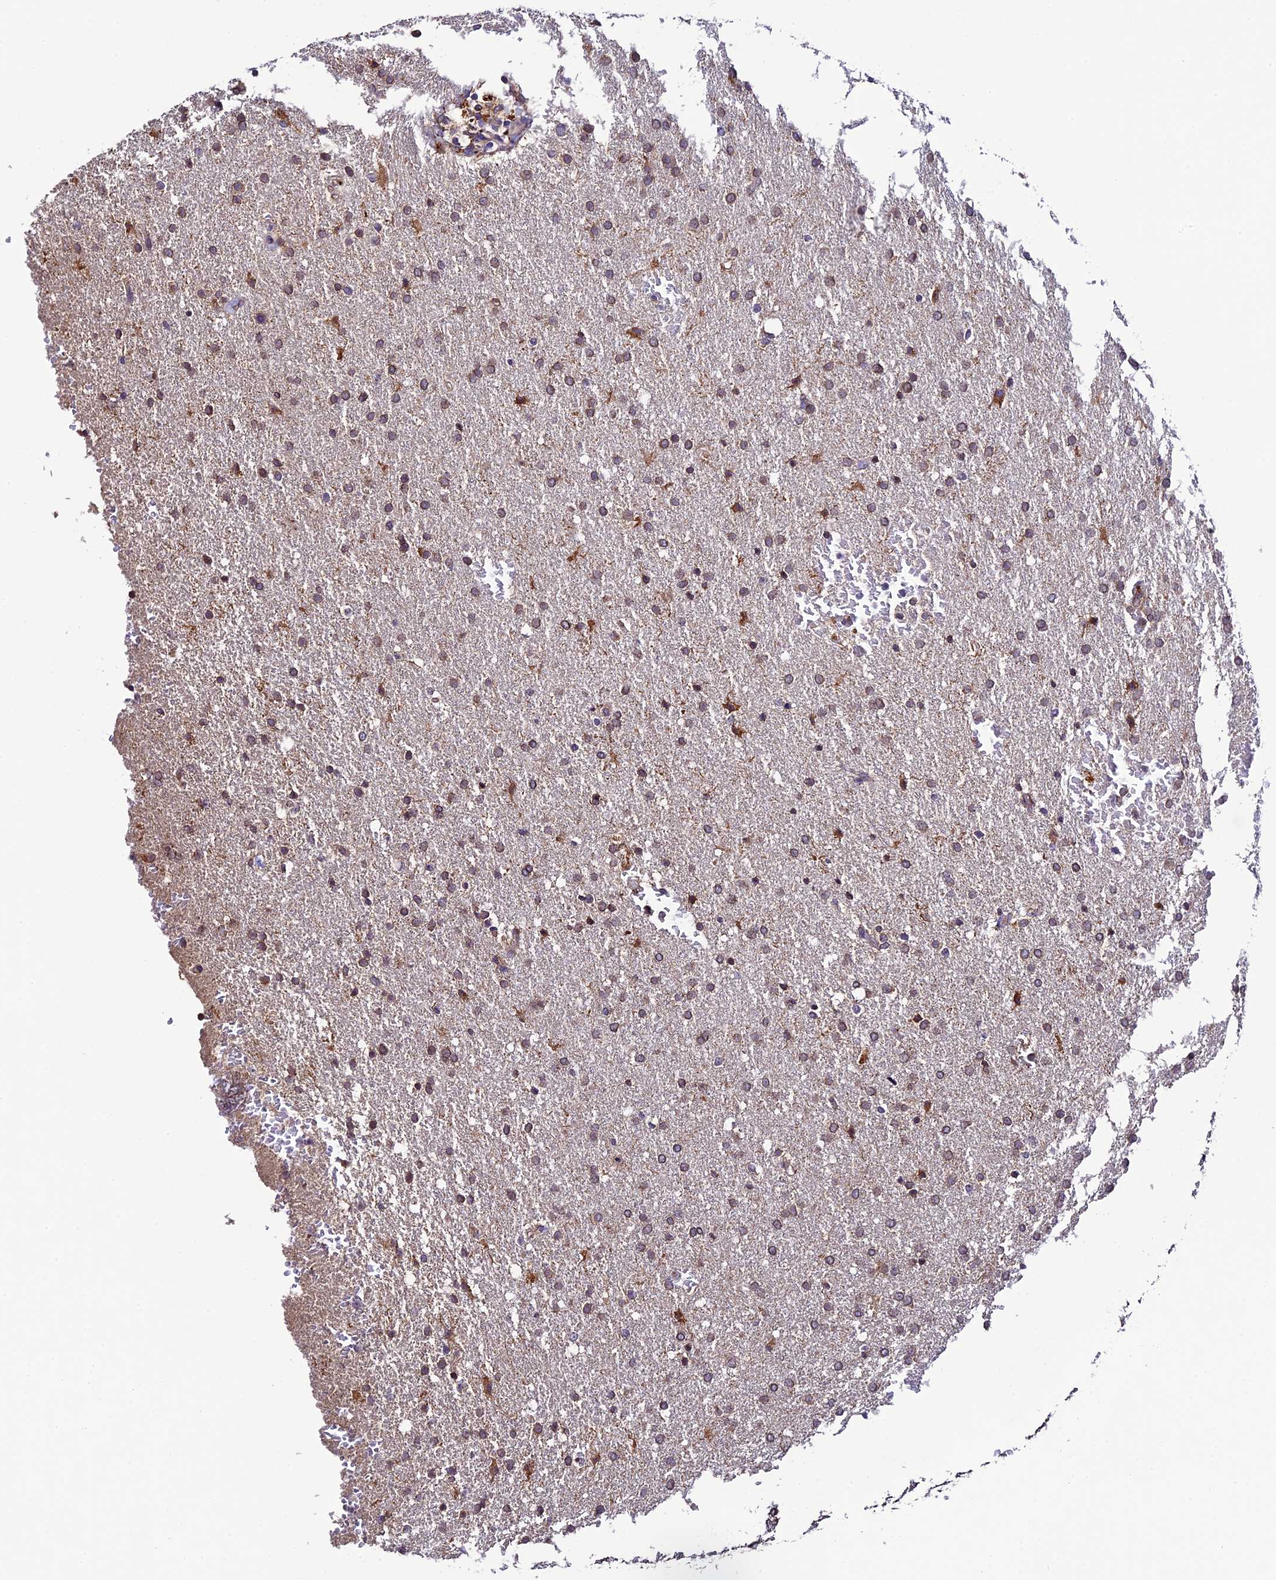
{"staining": {"intensity": "weak", "quantity": ">75%", "location": "cytoplasmic/membranous"}, "tissue": "glioma", "cell_type": "Tumor cells", "image_type": "cancer", "snomed": [{"axis": "morphology", "description": "Glioma, malignant, High grade"}, {"axis": "topography", "description": "Brain"}], "caption": "Protein staining of glioma tissue exhibits weak cytoplasmic/membranous expression in about >75% of tumor cells. (brown staining indicates protein expression, while blue staining denotes nuclei).", "gene": "P3H3", "patient": {"sex": "male", "age": 72}}